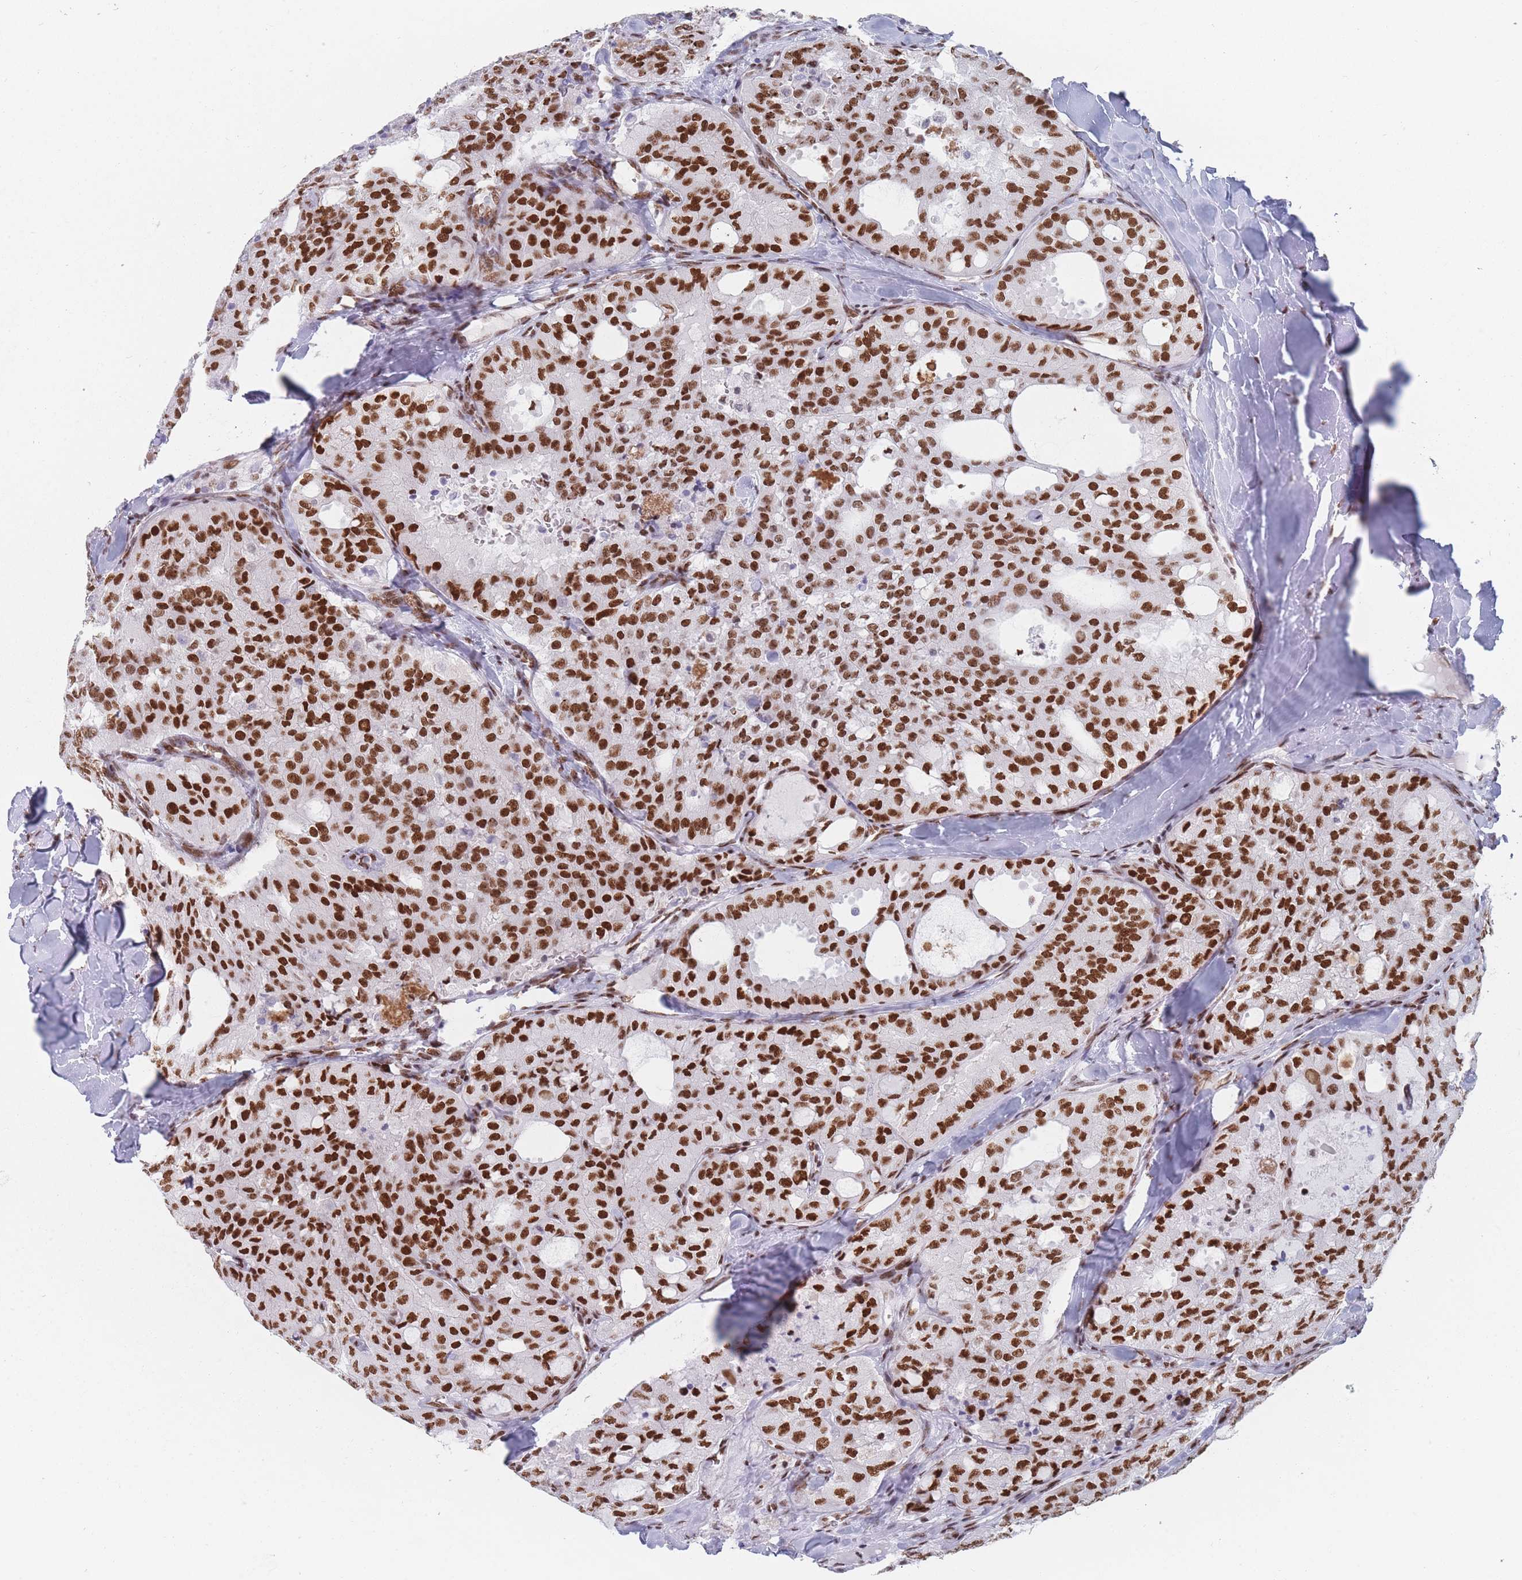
{"staining": {"intensity": "strong", "quantity": ">75%", "location": "nuclear"}, "tissue": "thyroid cancer", "cell_type": "Tumor cells", "image_type": "cancer", "snomed": [{"axis": "morphology", "description": "Follicular adenoma carcinoma, NOS"}, {"axis": "topography", "description": "Thyroid gland"}], "caption": "Tumor cells display high levels of strong nuclear positivity in about >75% of cells in human thyroid cancer.", "gene": "SAFB2", "patient": {"sex": "male", "age": 75}}